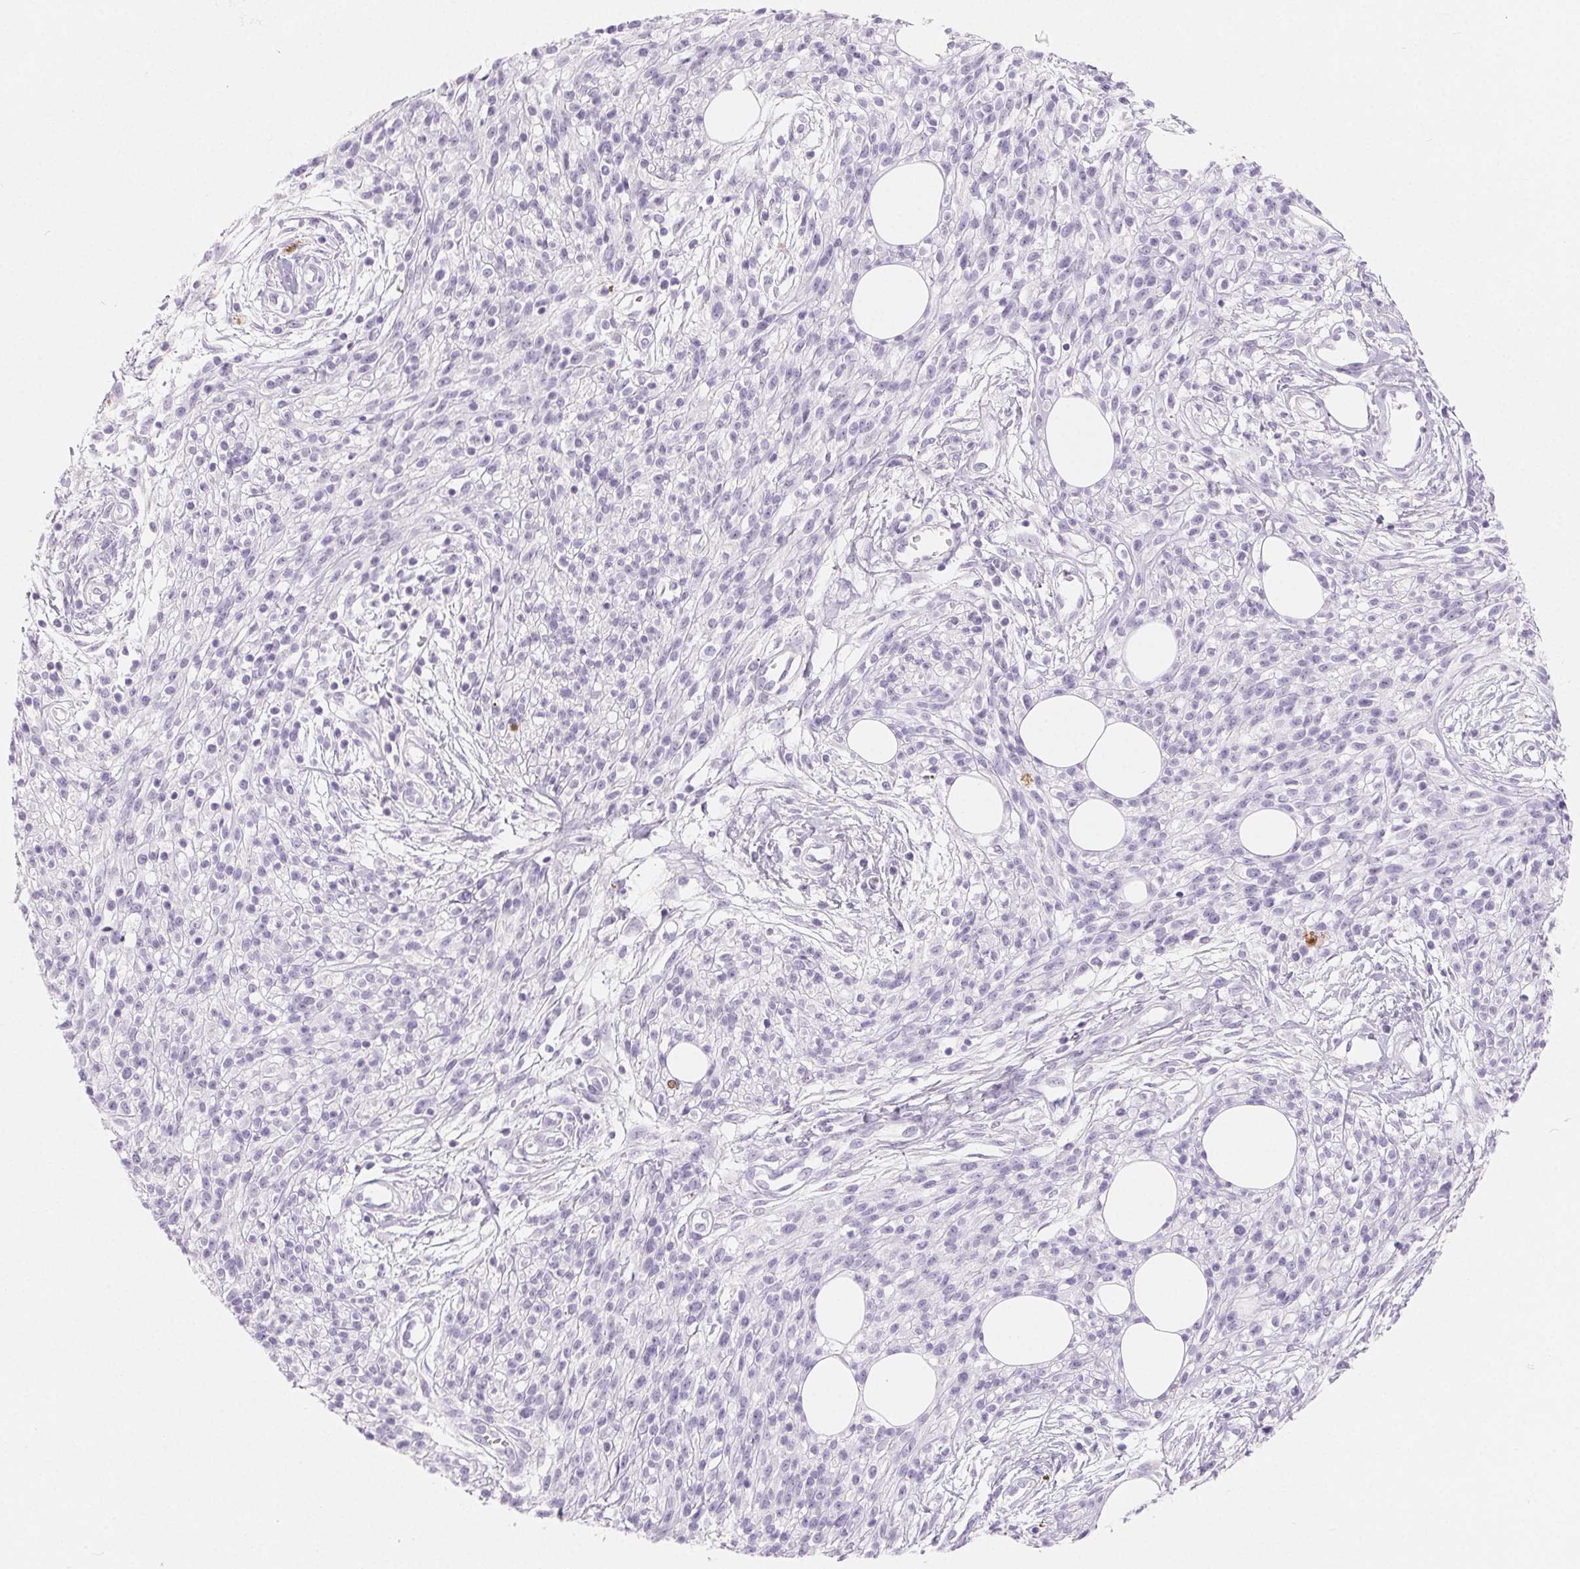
{"staining": {"intensity": "negative", "quantity": "none", "location": "none"}, "tissue": "melanoma", "cell_type": "Tumor cells", "image_type": "cancer", "snomed": [{"axis": "morphology", "description": "Malignant melanoma, NOS"}, {"axis": "topography", "description": "Skin"}, {"axis": "topography", "description": "Skin of trunk"}], "caption": "Immunohistochemistry (IHC) photomicrograph of neoplastic tissue: human melanoma stained with DAB (3,3'-diaminobenzidine) displays no significant protein positivity in tumor cells. (DAB (3,3'-diaminobenzidine) immunohistochemistry, high magnification).", "gene": "SPACA5B", "patient": {"sex": "male", "age": 74}}